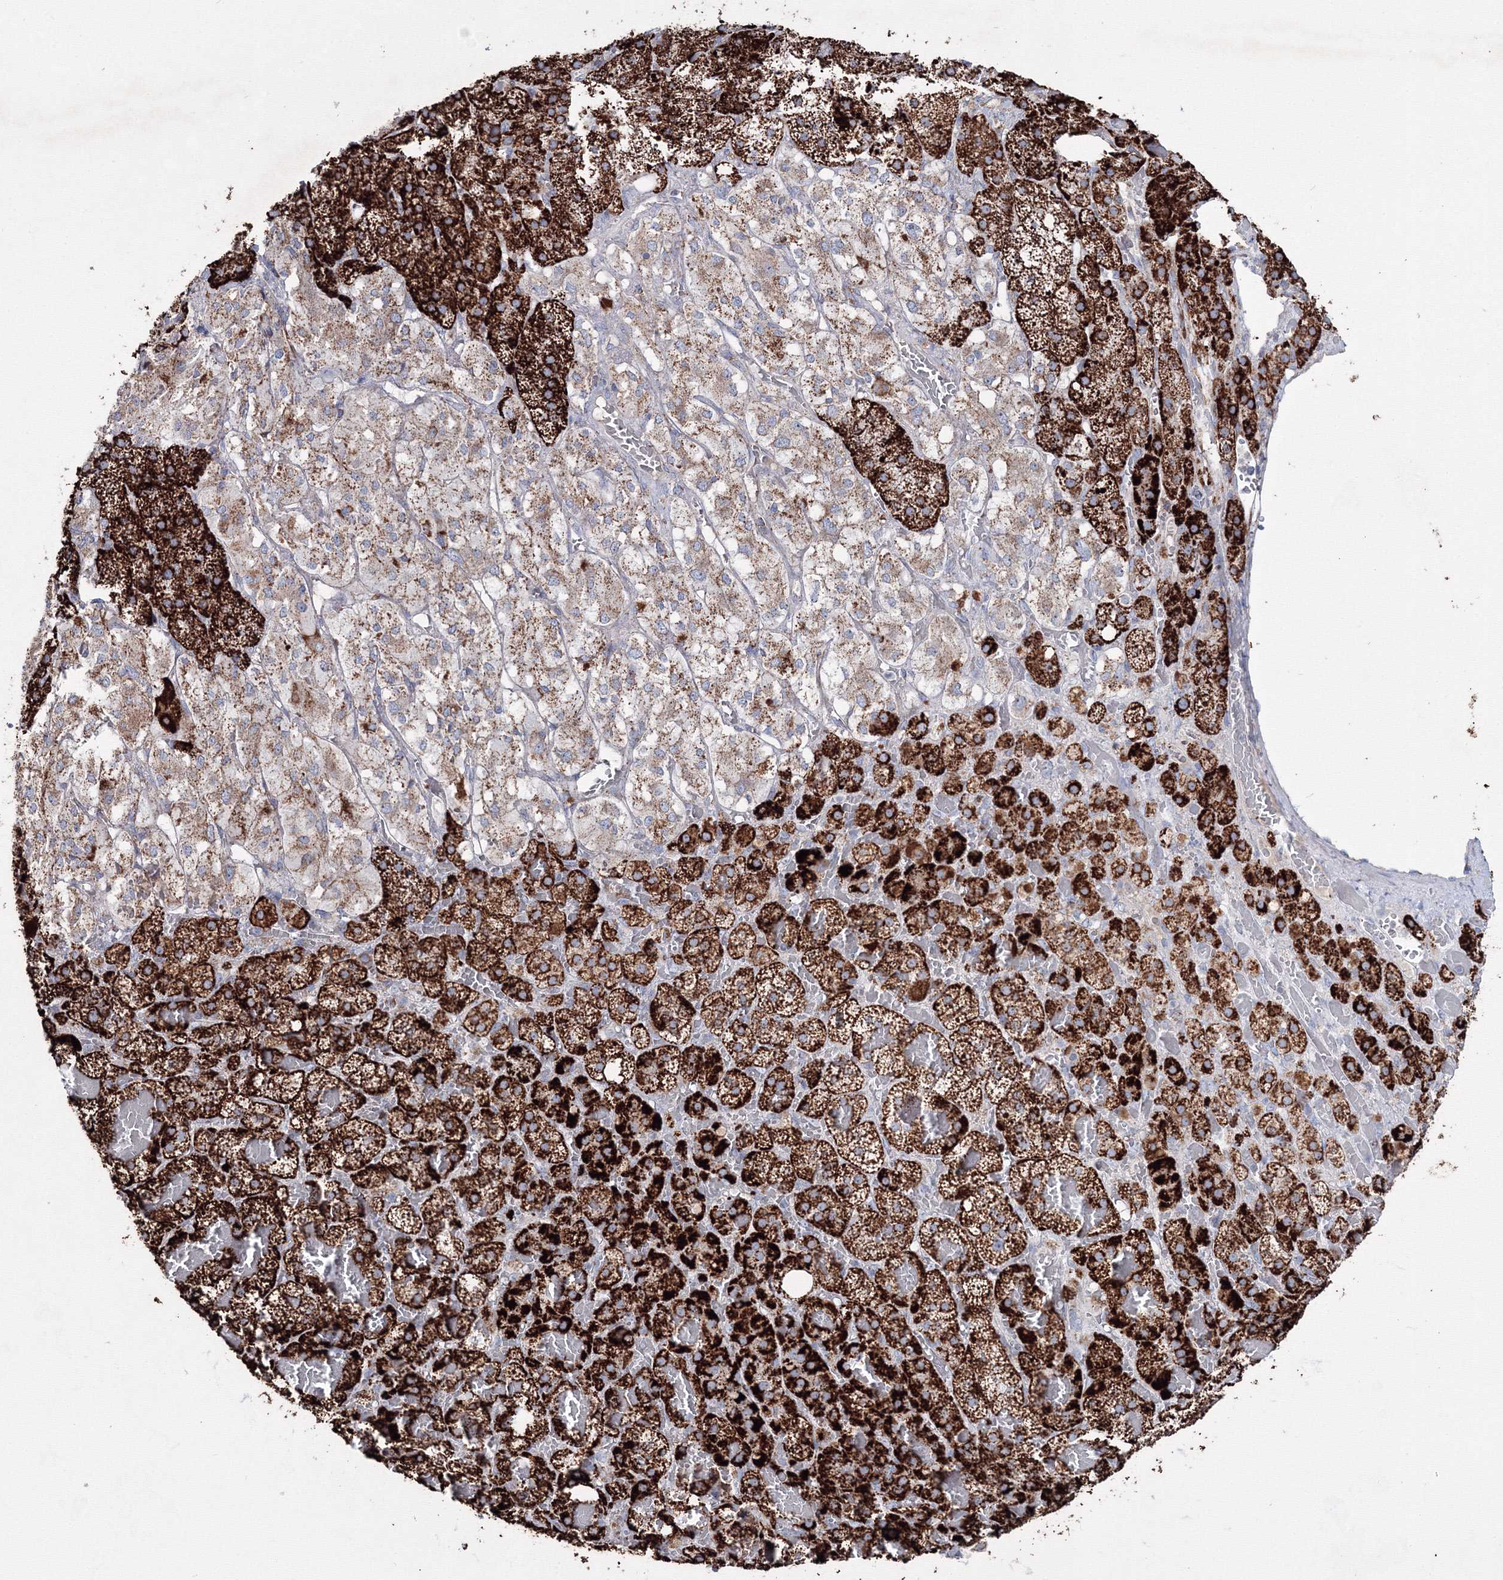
{"staining": {"intensity": "strong", "quantity": ">75%", "location": "cytoplasmic/membranous"}, "tissue": "adrenal gland", "cell_type": "Glandular cells", "image_type": "normal", "snomed": [{"axis": "morphology", "description": "Normal tissue, NOS"}, {"axis": "topography", "description": "Adrenal gland"}], "caption": "Immunohistochemistry (IHC) photomicrograph of unremarkable adrenal gland stained for a protein (brown), which displays high levels of strong cytoplasmic/membranous staining in about >75% of glandular cells.", "gene": "IGSF9", "patient": {"sex": "female", "age": 59}}